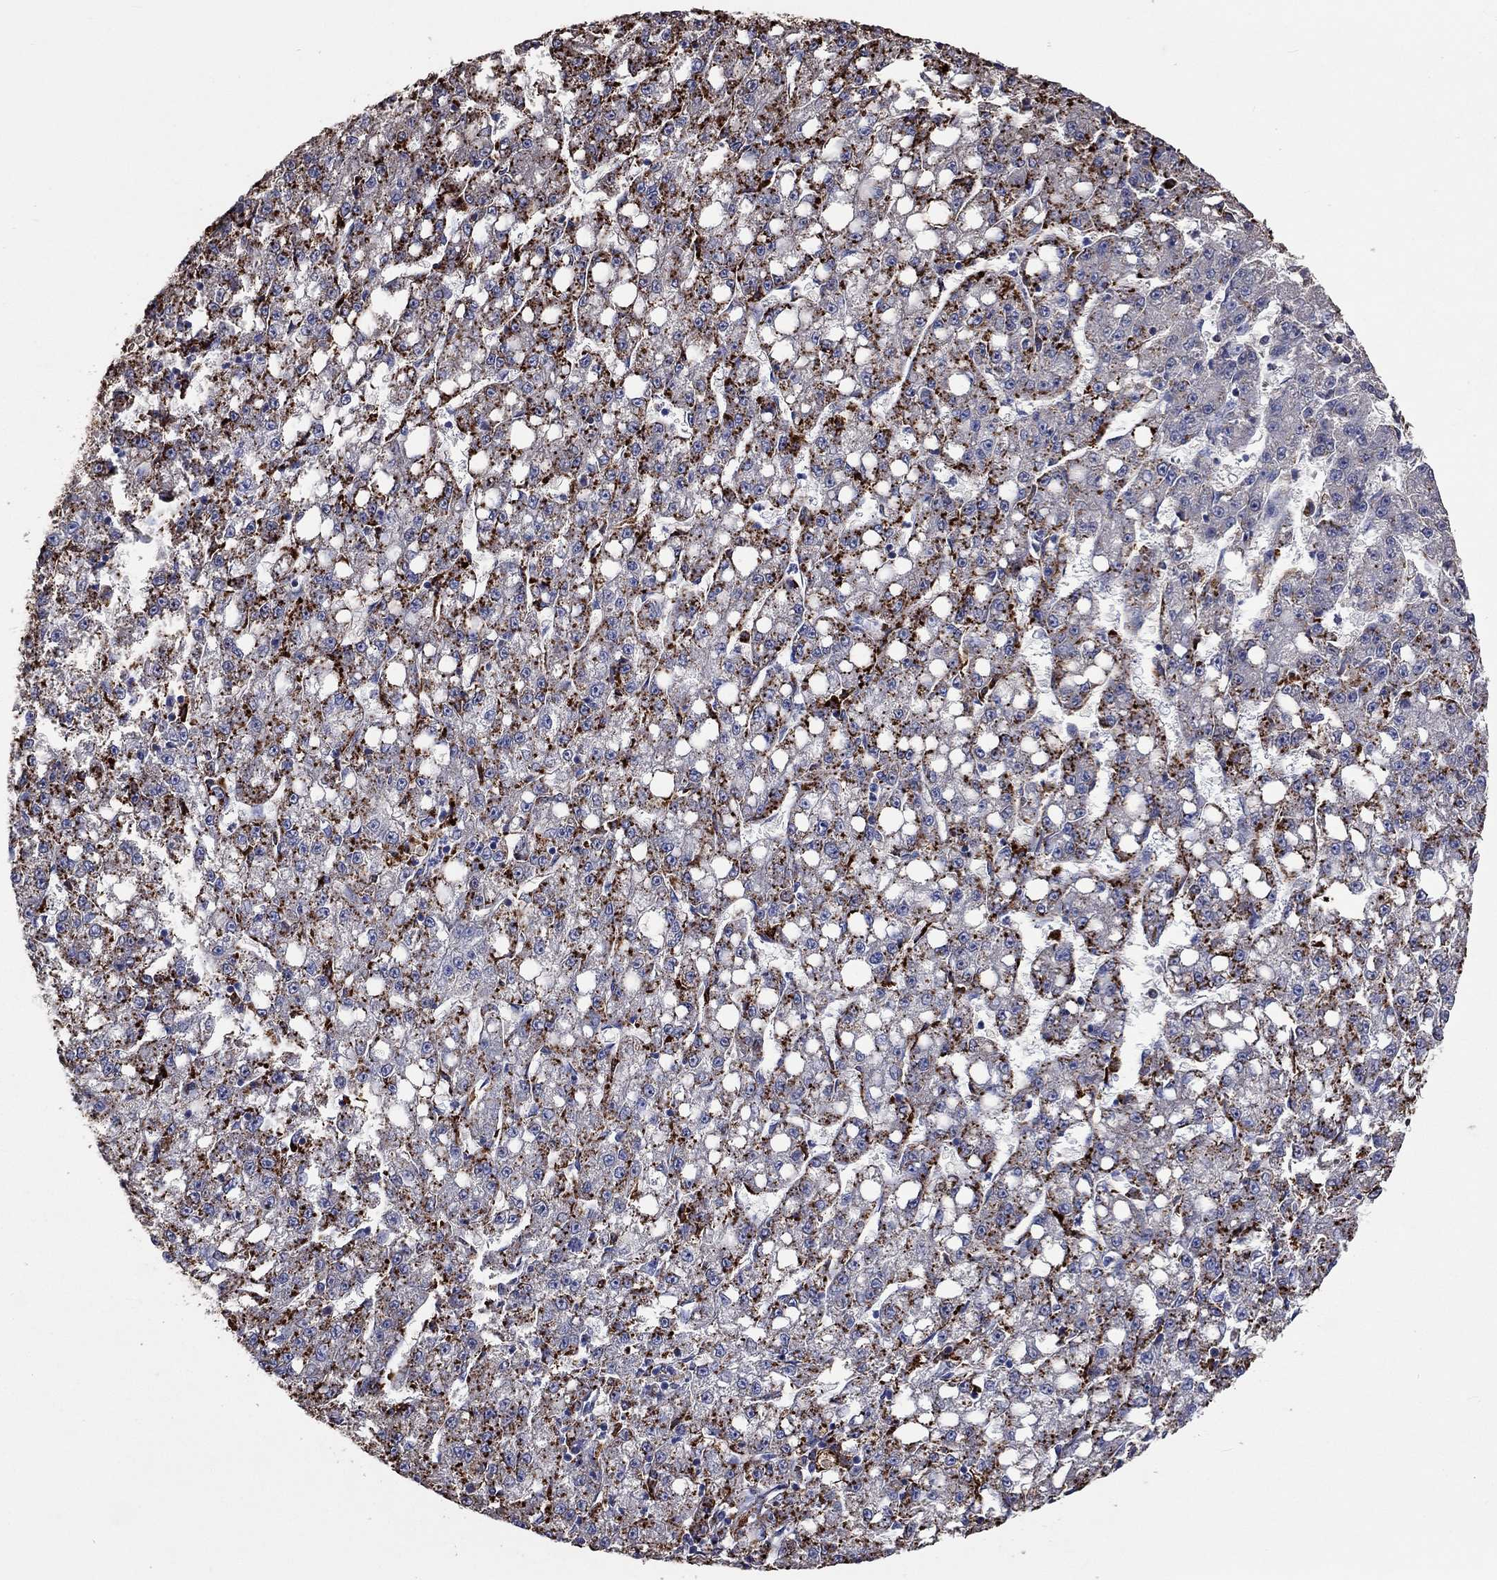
{"staining": {"intensity": "strong", "quantity": ">75%", "location": "cytoplasmic/membranous"}, "tissue": "liver cancer", "cell_type": "Tumor cells", "image_type": "cancer", "snomed": [{"axis": "morphology", "description": "Carcinoma, Hepatocellular, NOS"}, {"axis": "topography", "description": "Liver"}], "caption": "Liver cancer (hepatocellular carcinoma) stained for a protein (brown) reveals strong cytoplasmic/membranous positive staining in about >75% of tumor cells.", "gene": "CTSB", "patient": {"sex": "female", "age": 65}}